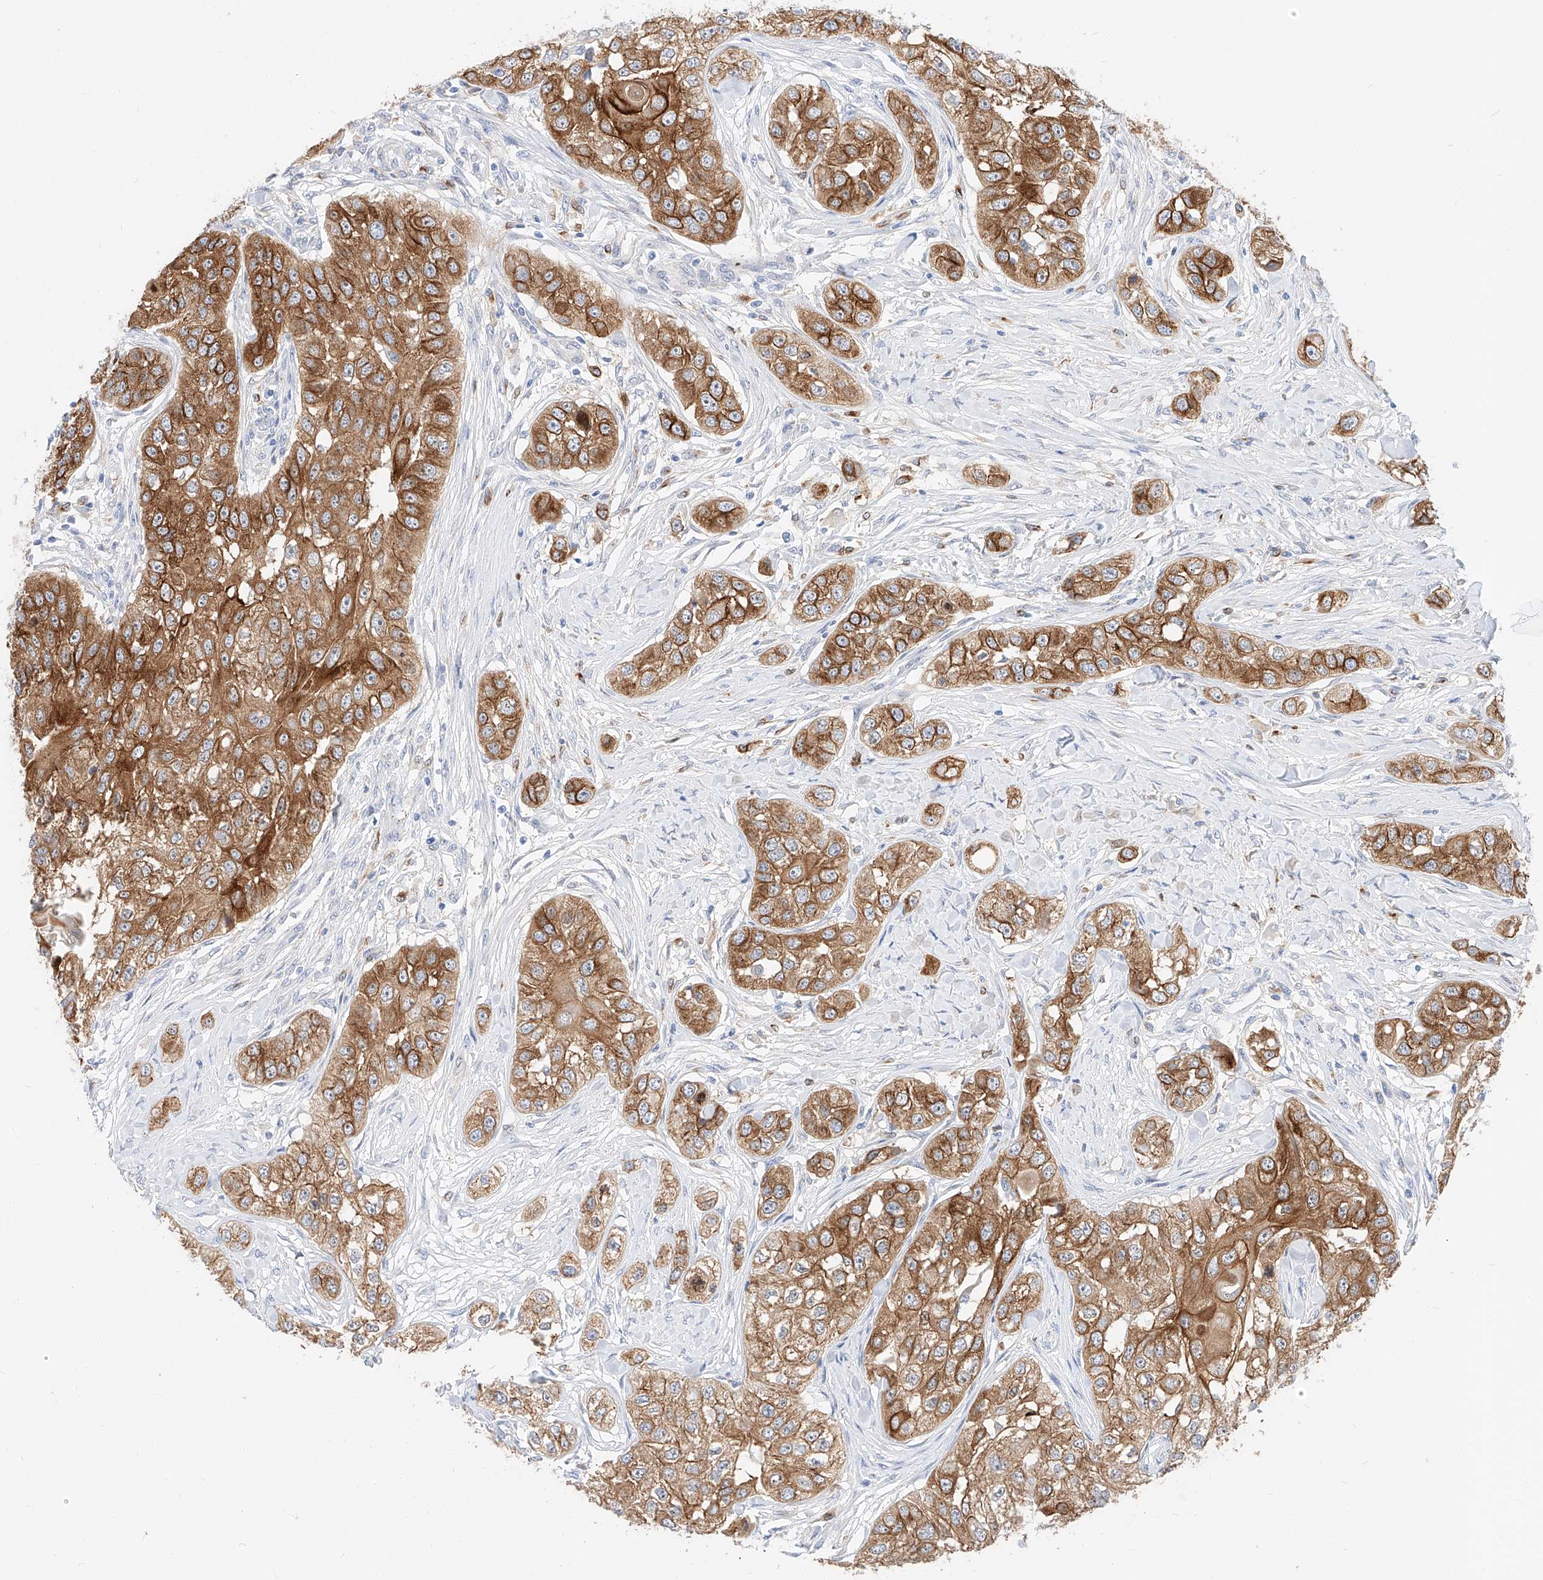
{"staining": {"intensity": "moderate", "quantity": ">75%", "location": "cytoplasmic/membranous"}, "tissue": "head and neck cancer", "cell_type": "Tumor cells", "image_type": "cancer", "snomed": [{"axis": "morphology", "description": "Normal tissue, NOS"}, {"axis": "morphology", "description": "Squamous cell carcinoma, NOS"}, {"axis": "topography", "description": "Skeletal muscle"}, {"axis": "topography", "description": "Head-Neck"}], "caption": "High-magnification brightfield microscopy of squamous cell carcinoma (head and neck) stained with DAB (3,3'-diaminobenzidine) (brown) and counterstained with hematoxylin (blue). tumor cells exhibit moderate cytoplasmic/membranous expression is identified in about>75% of cells. (brown staining indicates protein expression, while blue staining denotes nuclei).", "gene": "MAP7", "patient": {"sex": "male", "age": 51}}